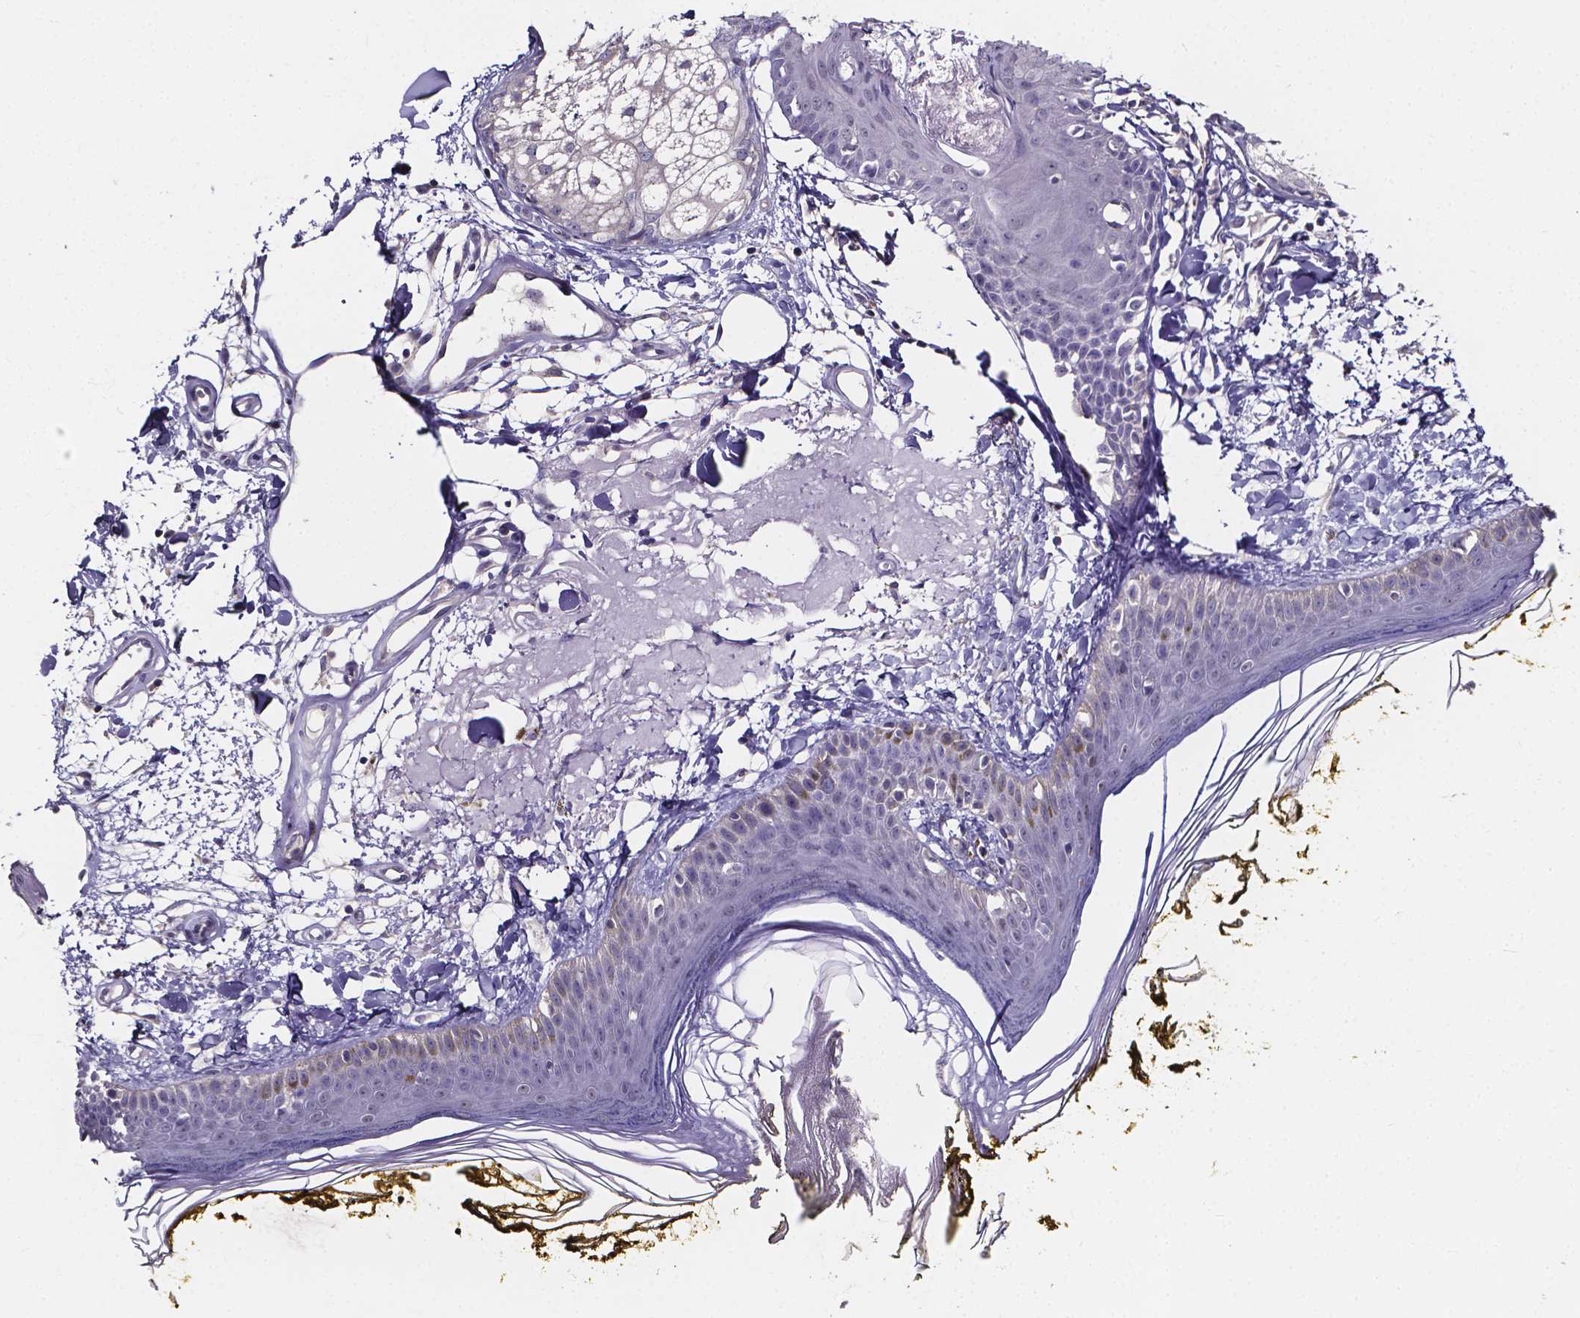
{"staining": {"intensity": "negative", "quantity": "none", "location": "none"}, "tissue": "skin", "cell_type": "Fibroblasts", "image_type": "normal", "snomed": [{"axis": "morphology", "description": "Normal tissue, NOS"}, {"axis": "topography", "description": "Skin"}], "caption": "This is a photomicrograph of immunohistochemistry staining of unremarkable skin, which shows no expression in fibroblasts.", "gene": "SPOCD1", "patient": {"sex": "male", "age": 76}}